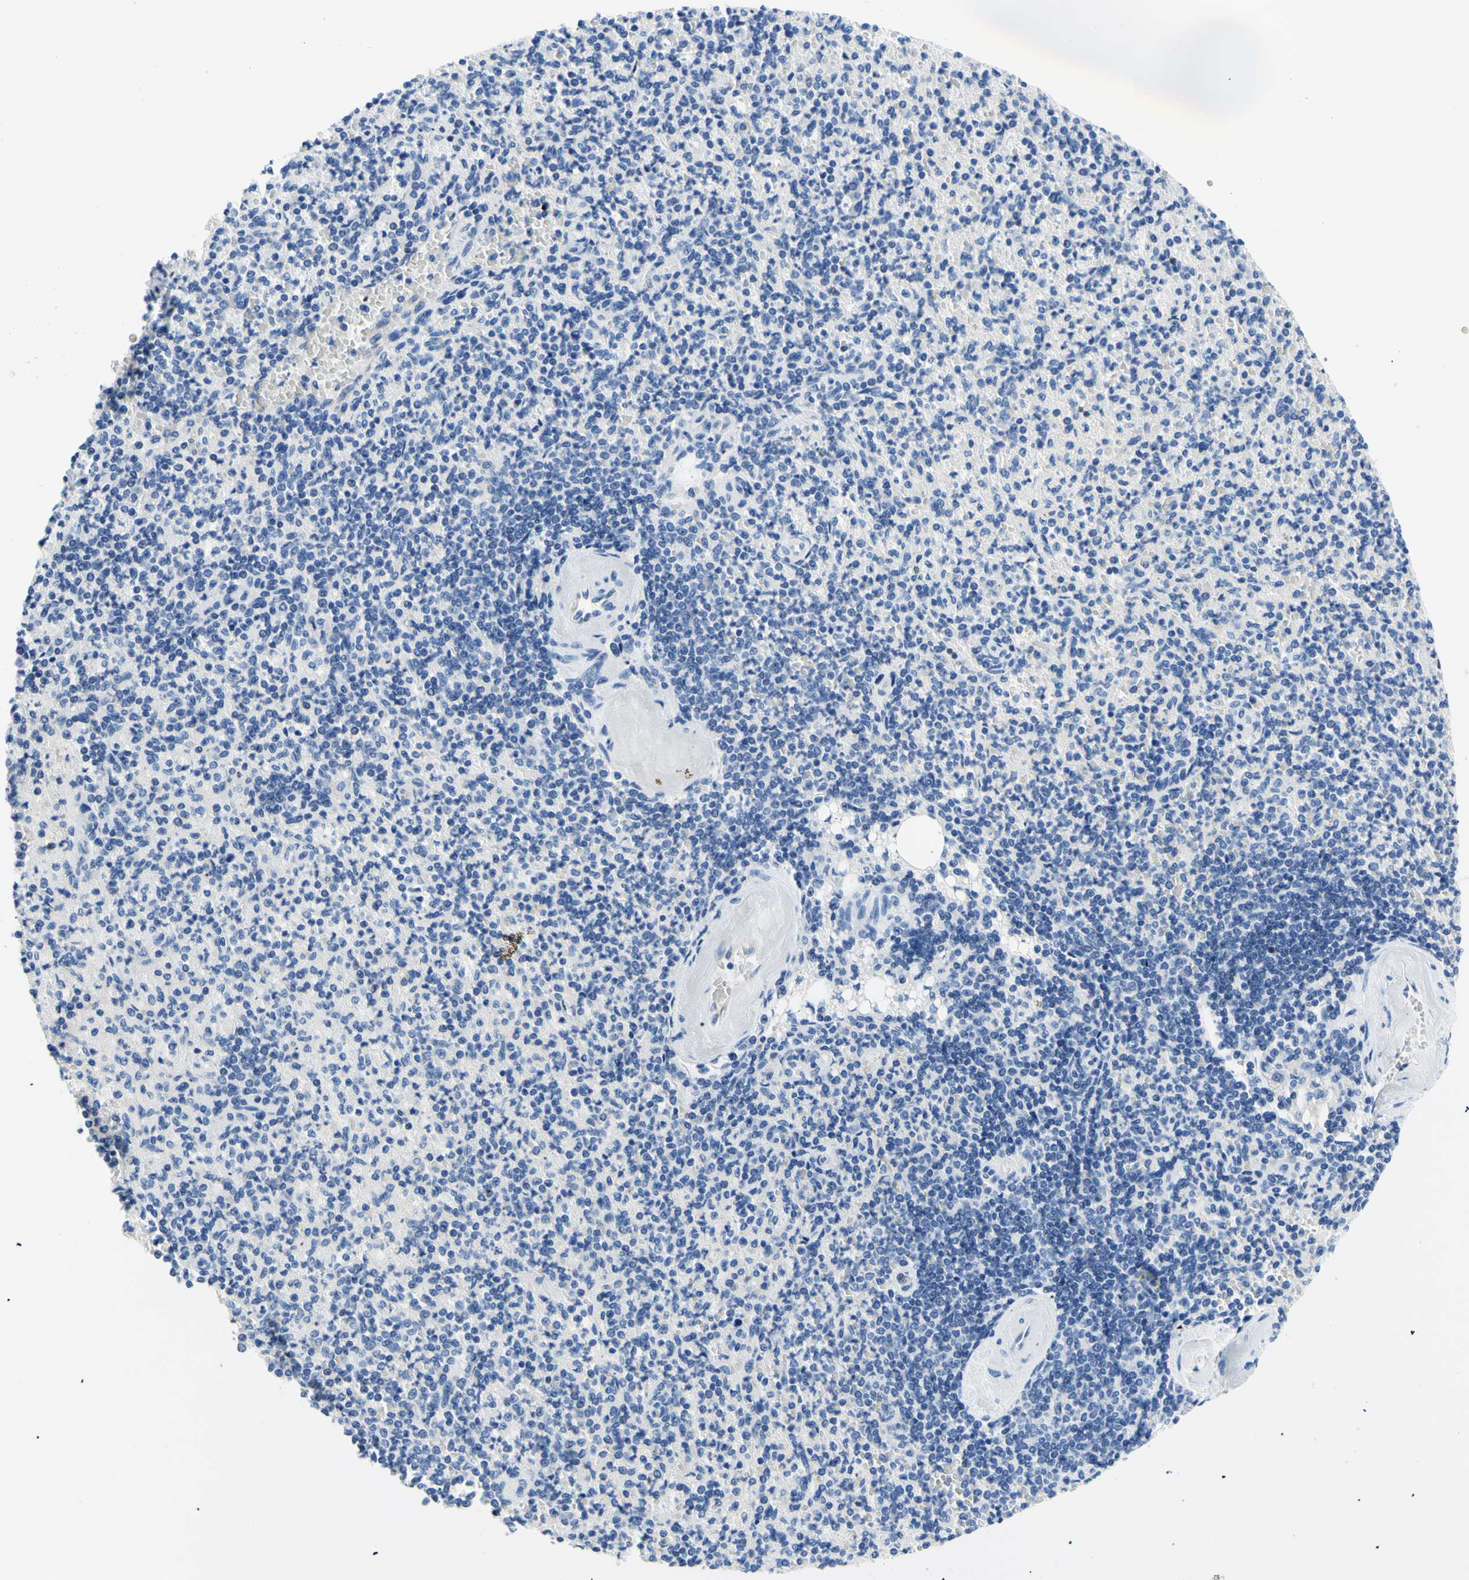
{"staining": {"intensity": "negative", "quantity": "none", "location": "none"}, "tissue": "spleen", "cell_type": "Cells in red pulp", "image_type": "normal", "snomed": [{"axis": "morphology", "description": "Normal tissue, NOS"}, {"axis": "topography", "description": "Spleen"}], "caption": "High magnification brightfield microscopy of unremarkable spleen stained with DAB (brown) and counterstained with hematoxylin (blue): cells in red pulp show no significant staining.", "gene": "HPCA", "patient": {"sex": "female", "age": 74}}